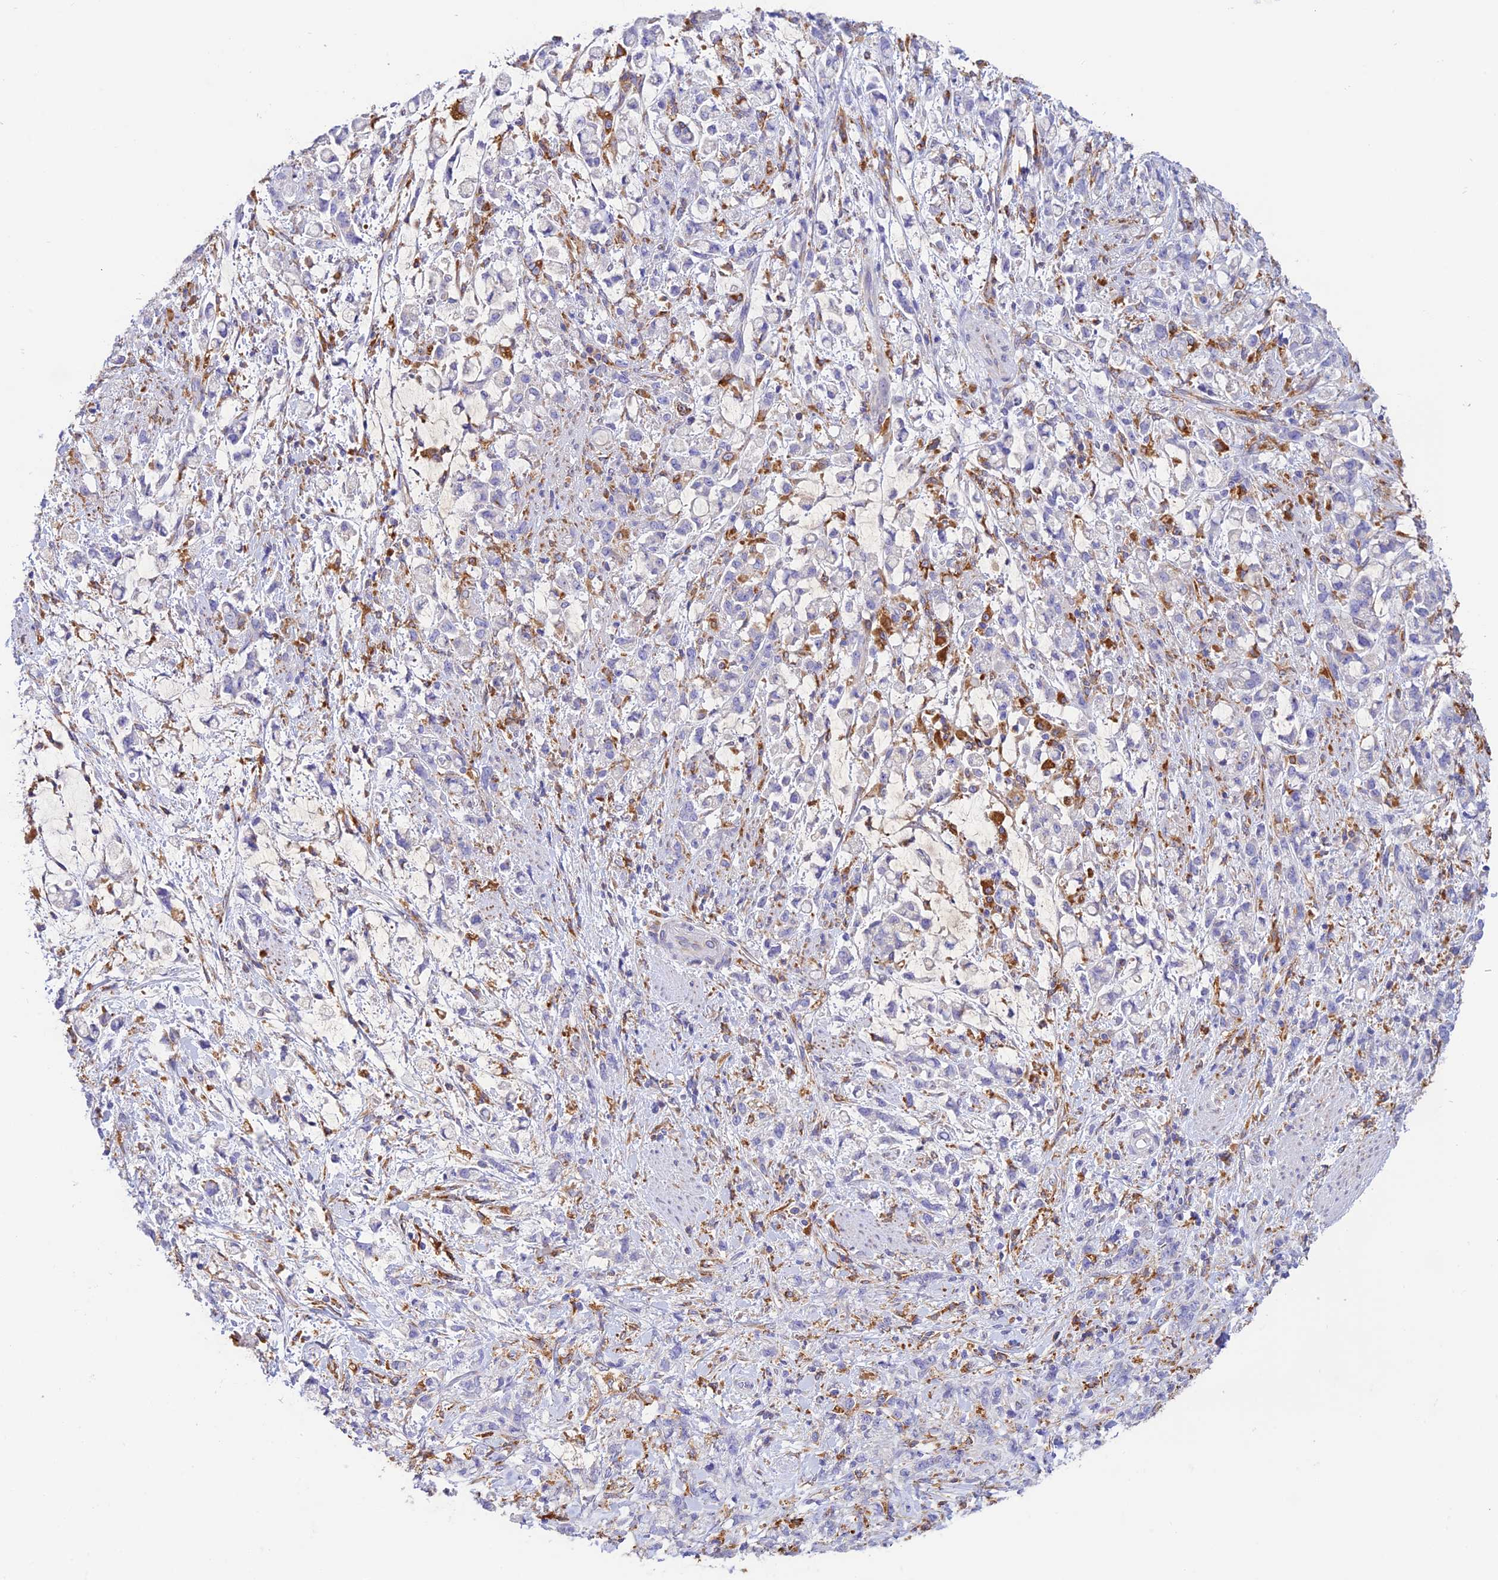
{"staining": {"intensity": "negative", "quantity": "none", "location": "none"}, "tissue": "stomach cancer", "cell_type": "Tumor cells", "image_type": "cancer", "snomed": [{"axis": "morphology", "description": "Adenocarcinoma, NOS"}, {"axis": "topography", "description": "Stomach"}], "caption": "Micrograph shows no significant protein expression in tumor cells of stomach cancer (adenocarcinoma).", "gene": "VKORC1", "patient": {"sex": "female", "age": 60}}